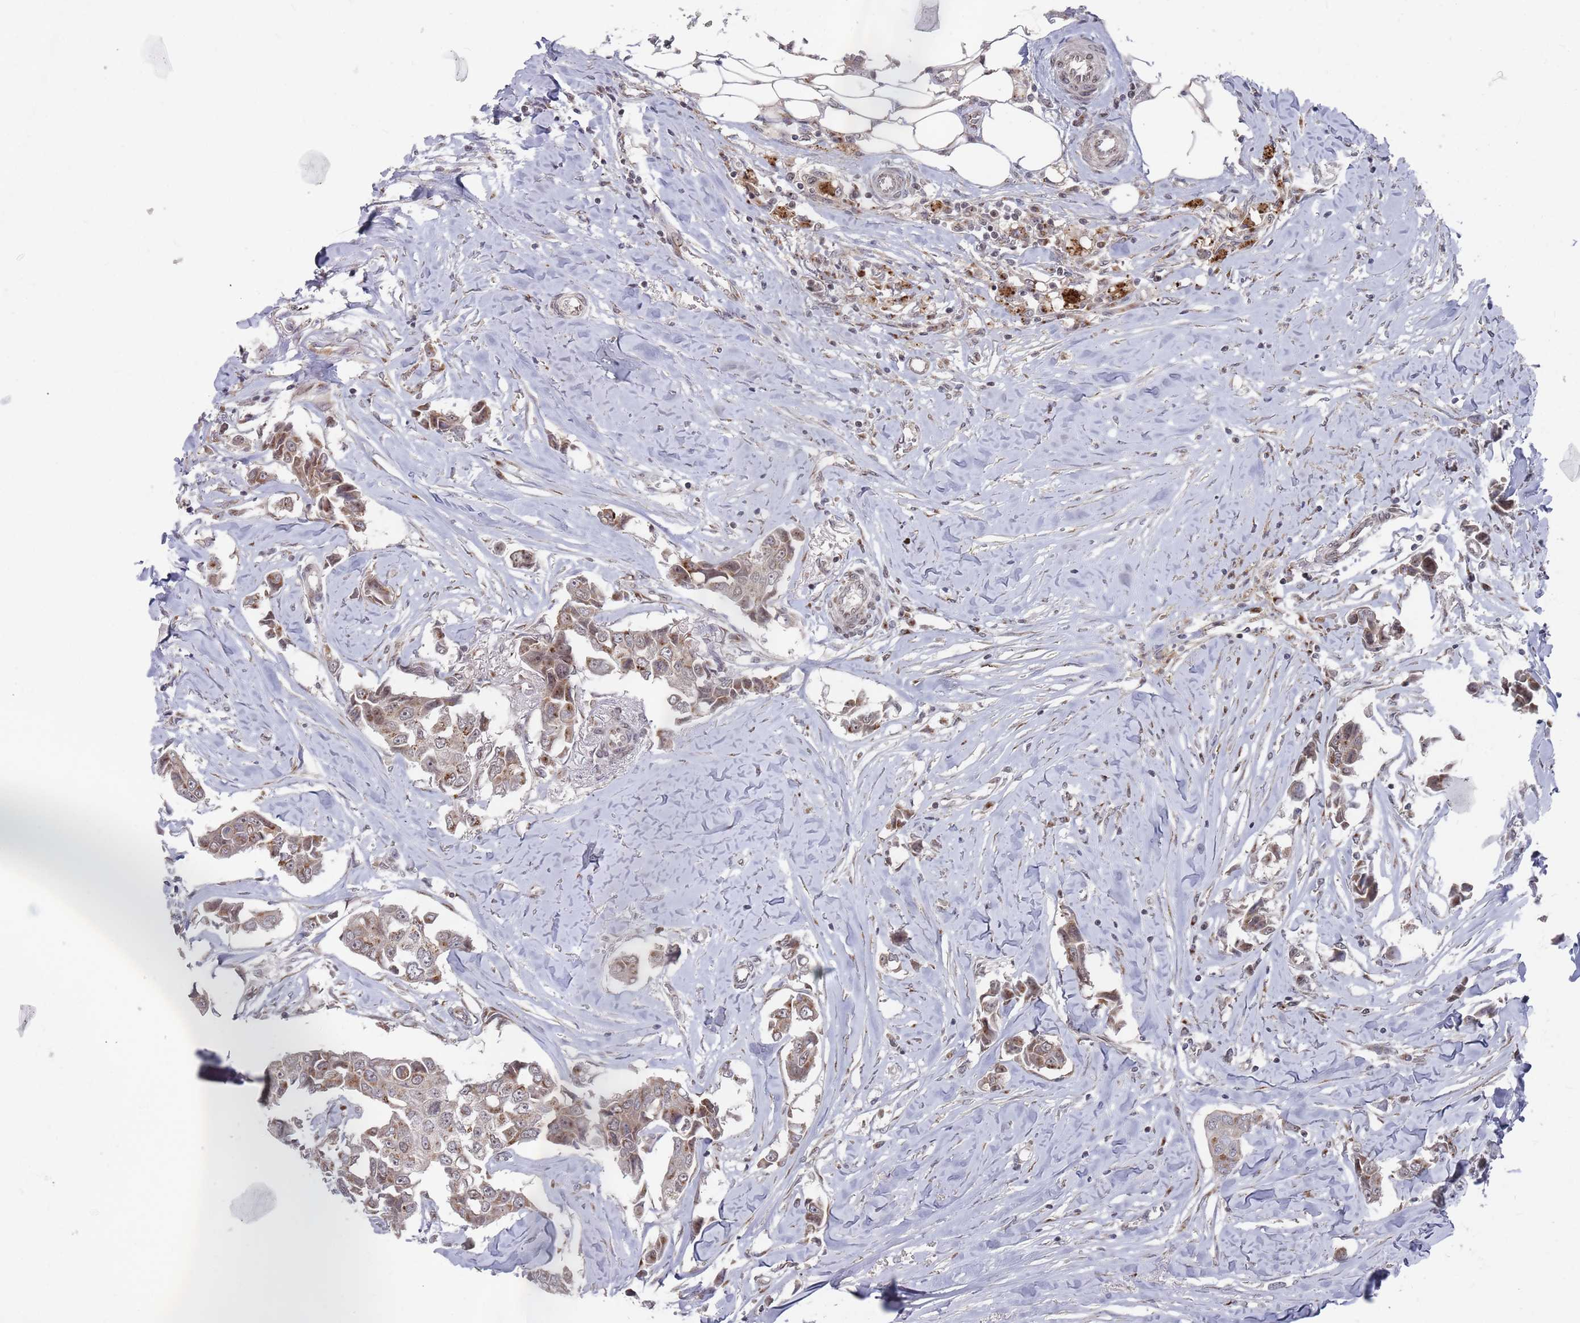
{"staining": {"intensity": "moderate", "quantity": ">75%", "location": "cytoplasmic/membranous"}, "tissue": "breast cancer", "cell_type": "Tumor cells", "image_type": "cancer", "snomed": [{"axis": "morphology", "description": "Duct carcinoma"}, {"axis": "topography", "description": "Breast"}], "caption": "High-power microscopy captured an immunohistochemistry (IHC) photomicrograph of breast intraductal carcinoma, revealing moderate cytoplasmic/membranous positivity in approximately >75% of tumor cells.", "gene": "FMO4", "patient": {"sex": "female", "age": 80}}